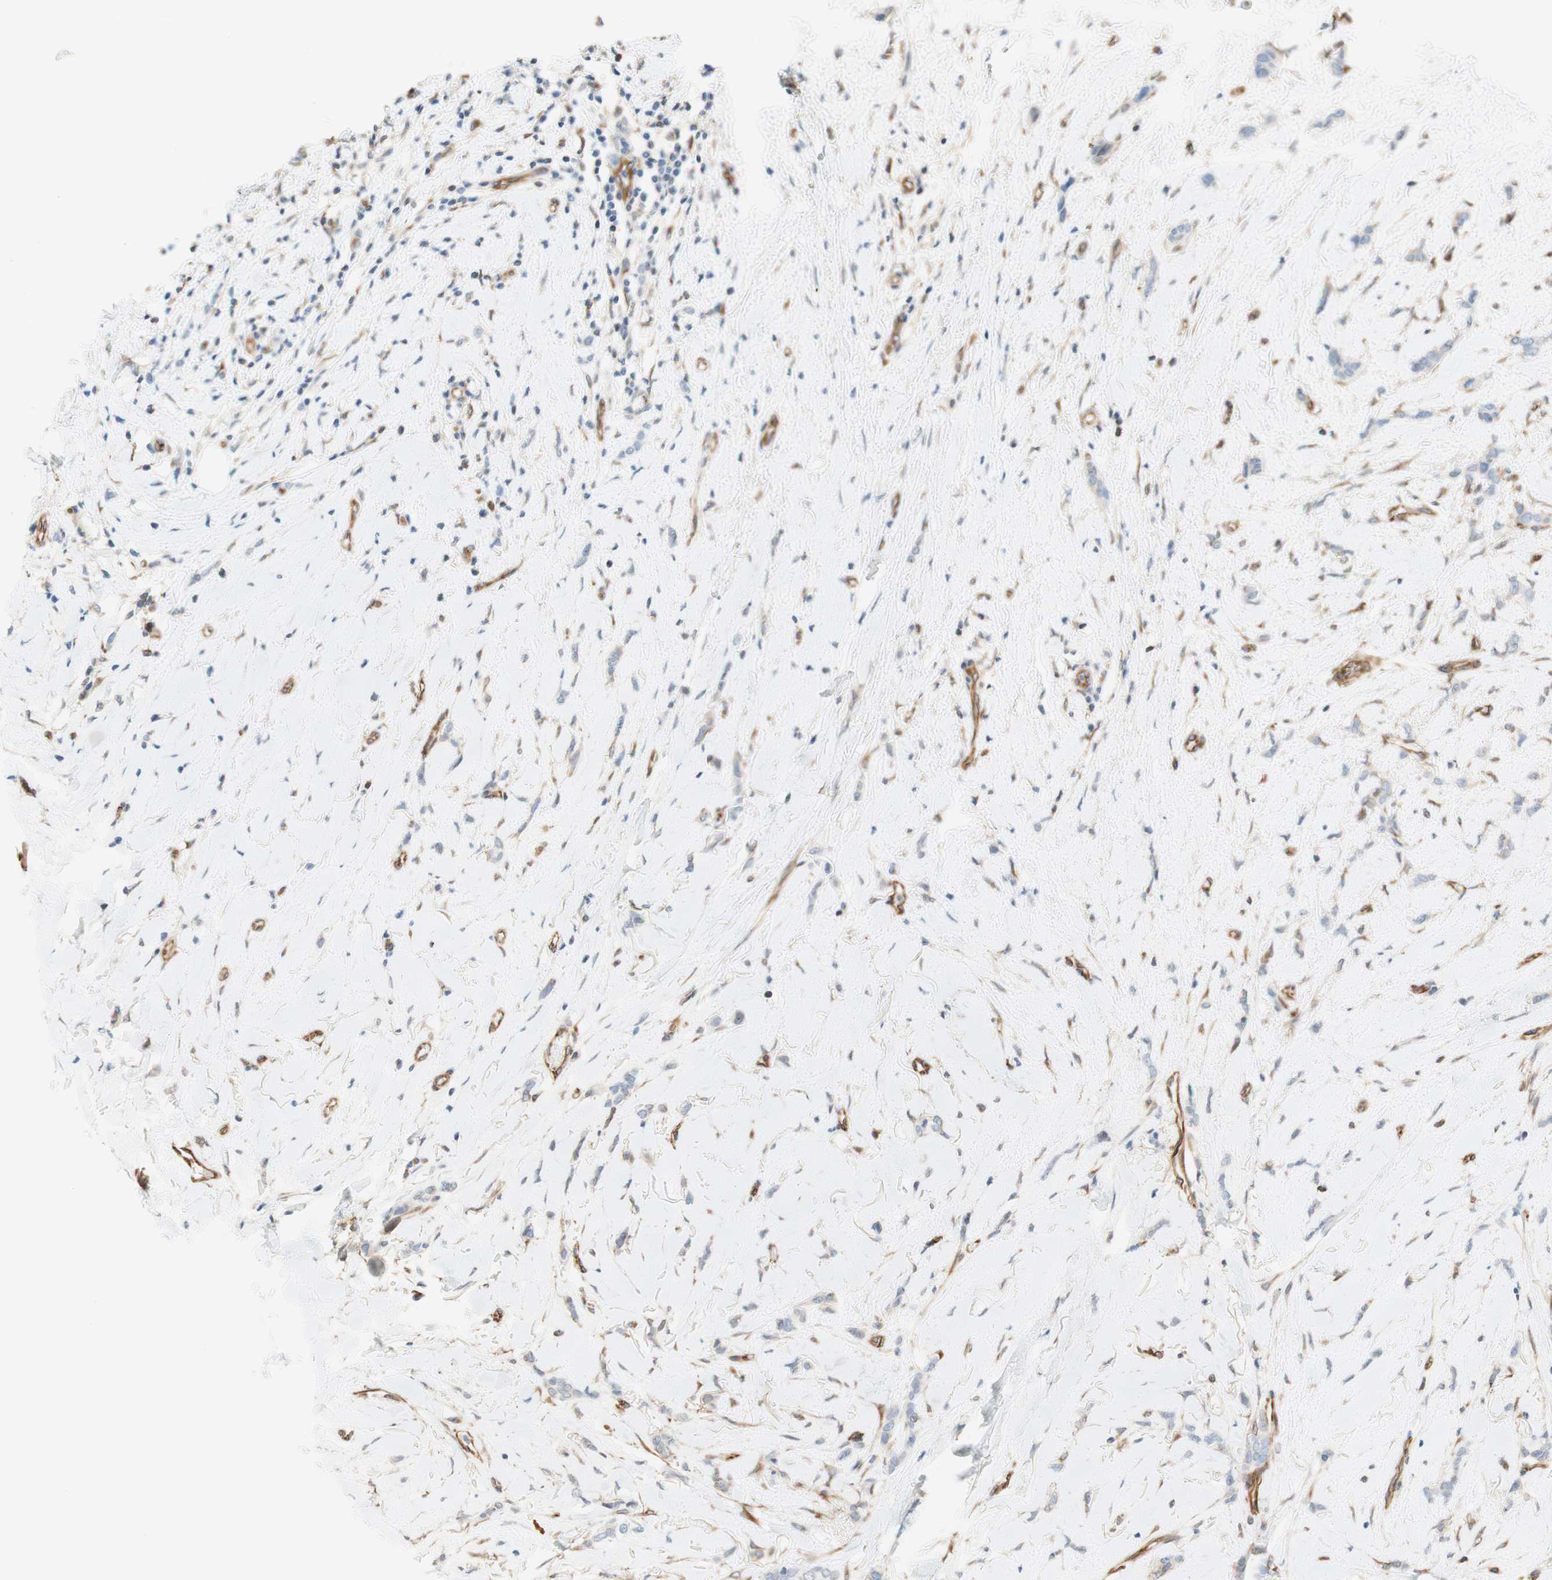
{"staining": {"intensity": "negative", "quantity": "none", "location": "none"}, "tissue": "breast cancer", "cell_type": "Tumor cells", "image_type": "cancer", "snomed": [{"axis": "morphology", "description": "Lobular carcinoma"}, {"axis": "topography", "description": "Skin"}, {"axis": "topography", "description": "Breast"}], "caption": "This is a histopathology image of immunohistochemistry (IHC) staining of breast lobular carcinoma, which shows no positivity in tumor cells. (IHC, brightfield microscopy, high magnification).", "gene": "ENDOD1", "patient": {"sex": "female", "age": 46}}